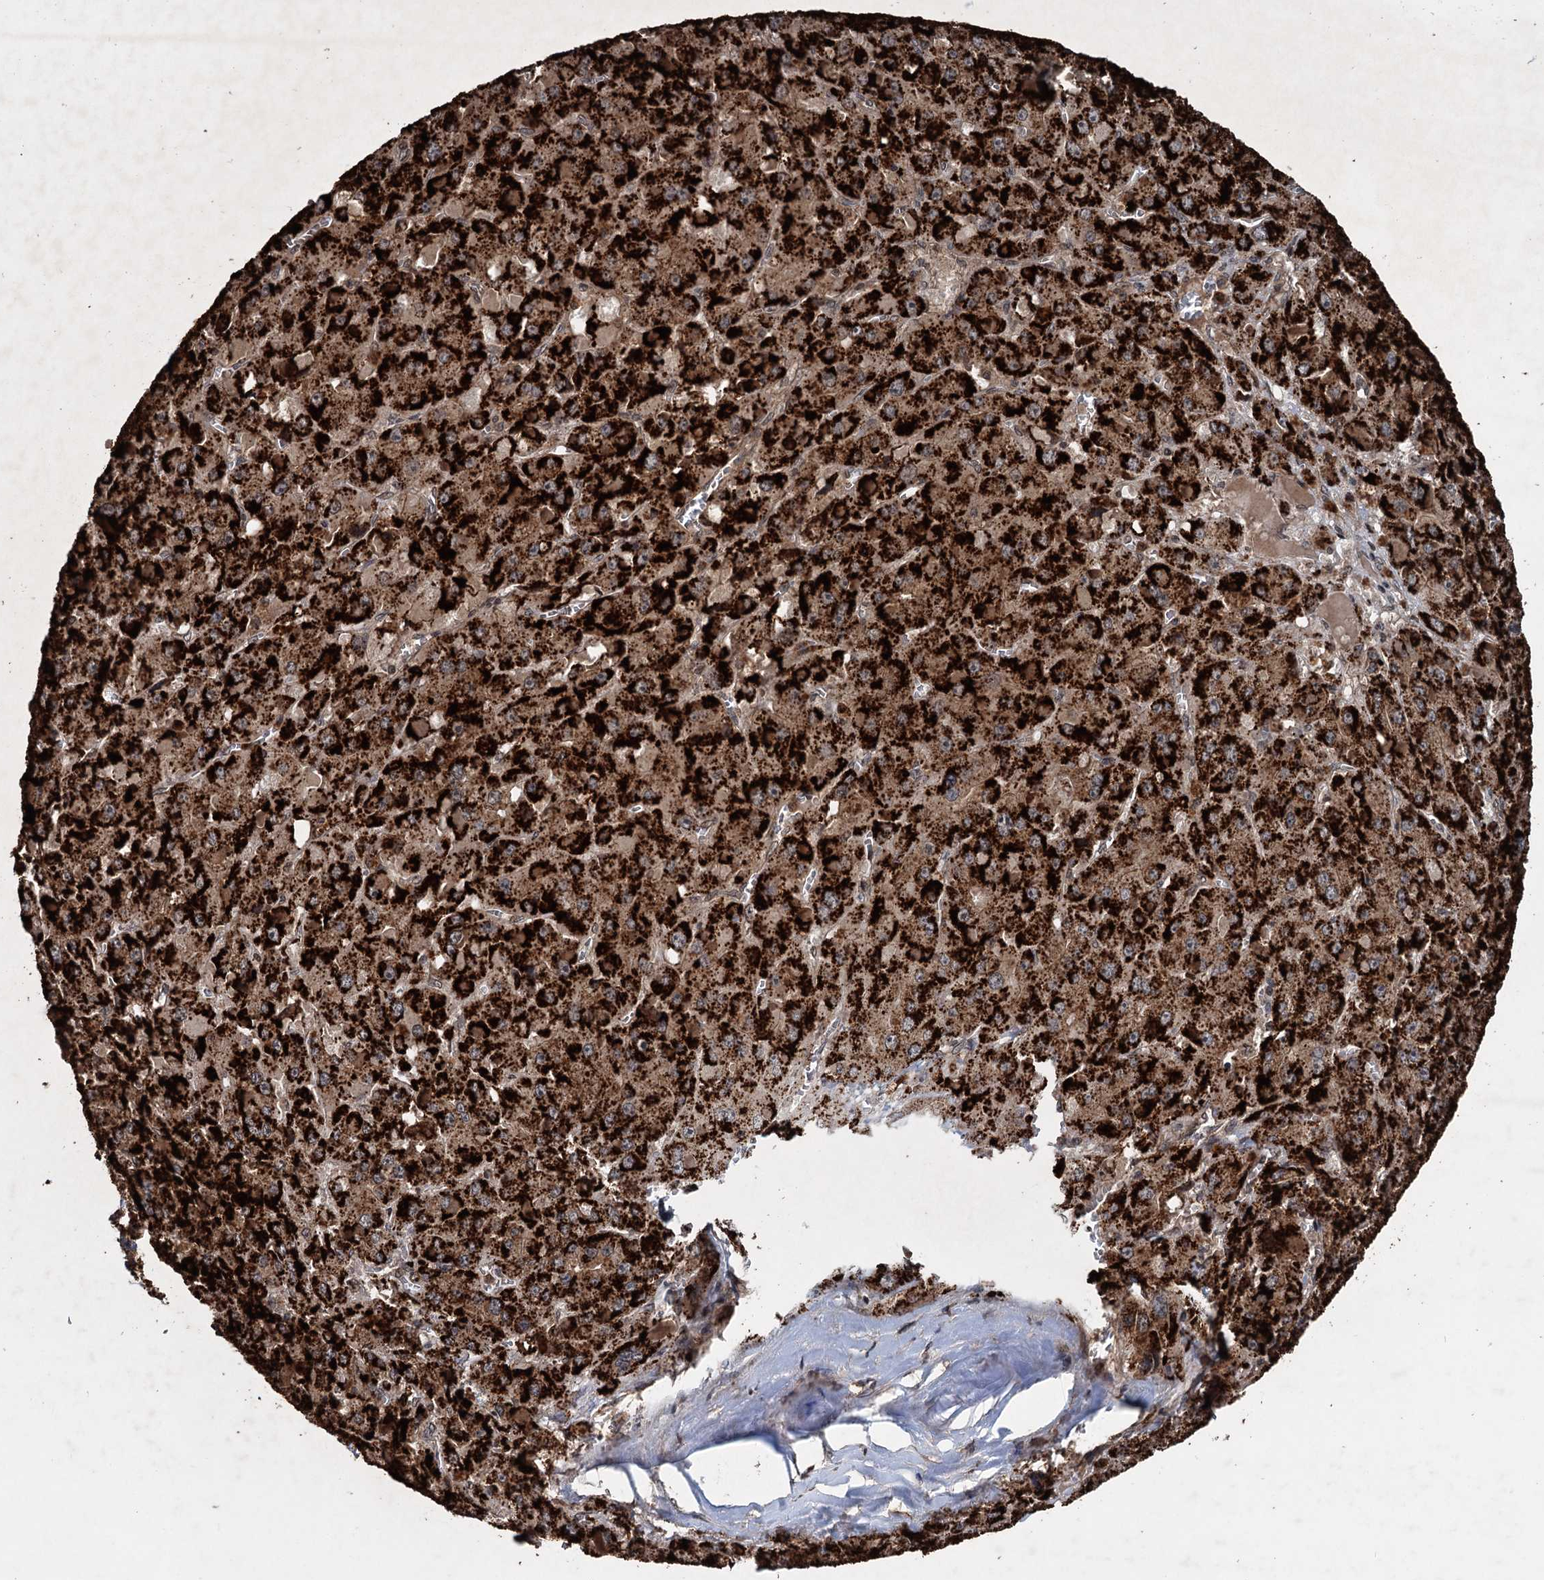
{"staining": {"intensity": "strong", "quantity": ">75%", "location": "cytoplasmic/membranous"}, "tissue": "liver cancer", "cell_type": "Tumor cells", "image_type": "cancer", "snomed": [{"axis": "morphology", "description": "Carcinoma, Hepatocellular, NOS"}, {"axis": "topography", "description": "Liver"}], "caption": "The photomicrograph displays immunohistochemical staining of liver hepatocellular carcinoma. There is strong cytoplasmic/membranous positivity is identified in about >75% of tumor cells.", "gene": "N4BP2L2", "patient": {"sex": "female", "age": 73}}